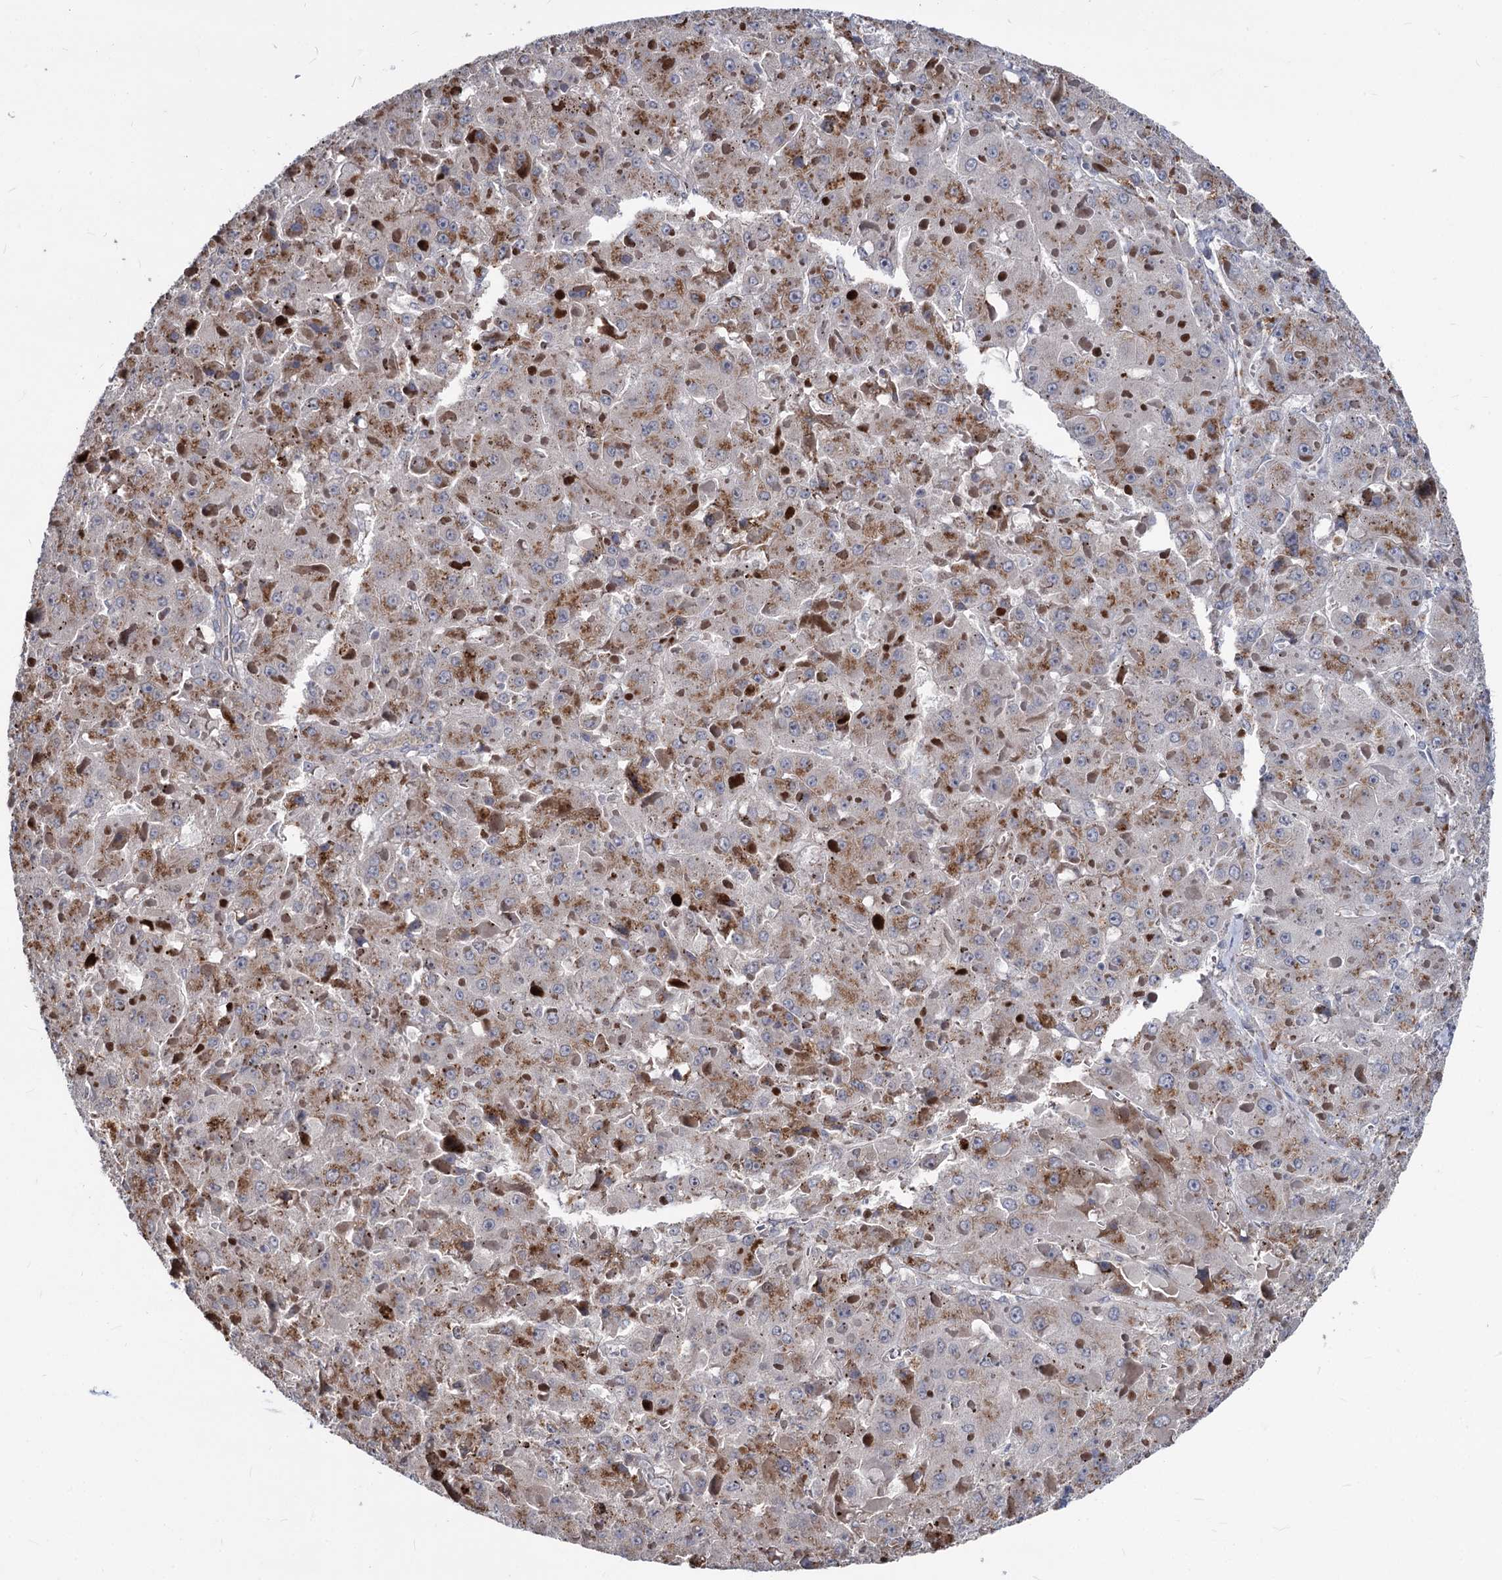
{"staining": {"intensity": "moderate", "quantity": ">75%", "location": "cytoplasmic/membranous"}, "tissue": "liver cancer", "cell_type": "Tumor cells", "image_type": "cancer", "snomed": [{"axis": "morphology", "description": "Carcinoma, Hepatocellular, NOS"}, {"axis": "topography", "description": "Liver"}], "caption": "A photomicrograph showing moderate cytoplasmic/membranous staining in about >75% of tumor cells in liver cancer, as visualized by brown immunohistochemical staining.", "gene": "SMAGP", "patient": {"sex": "female", "age": 73}}